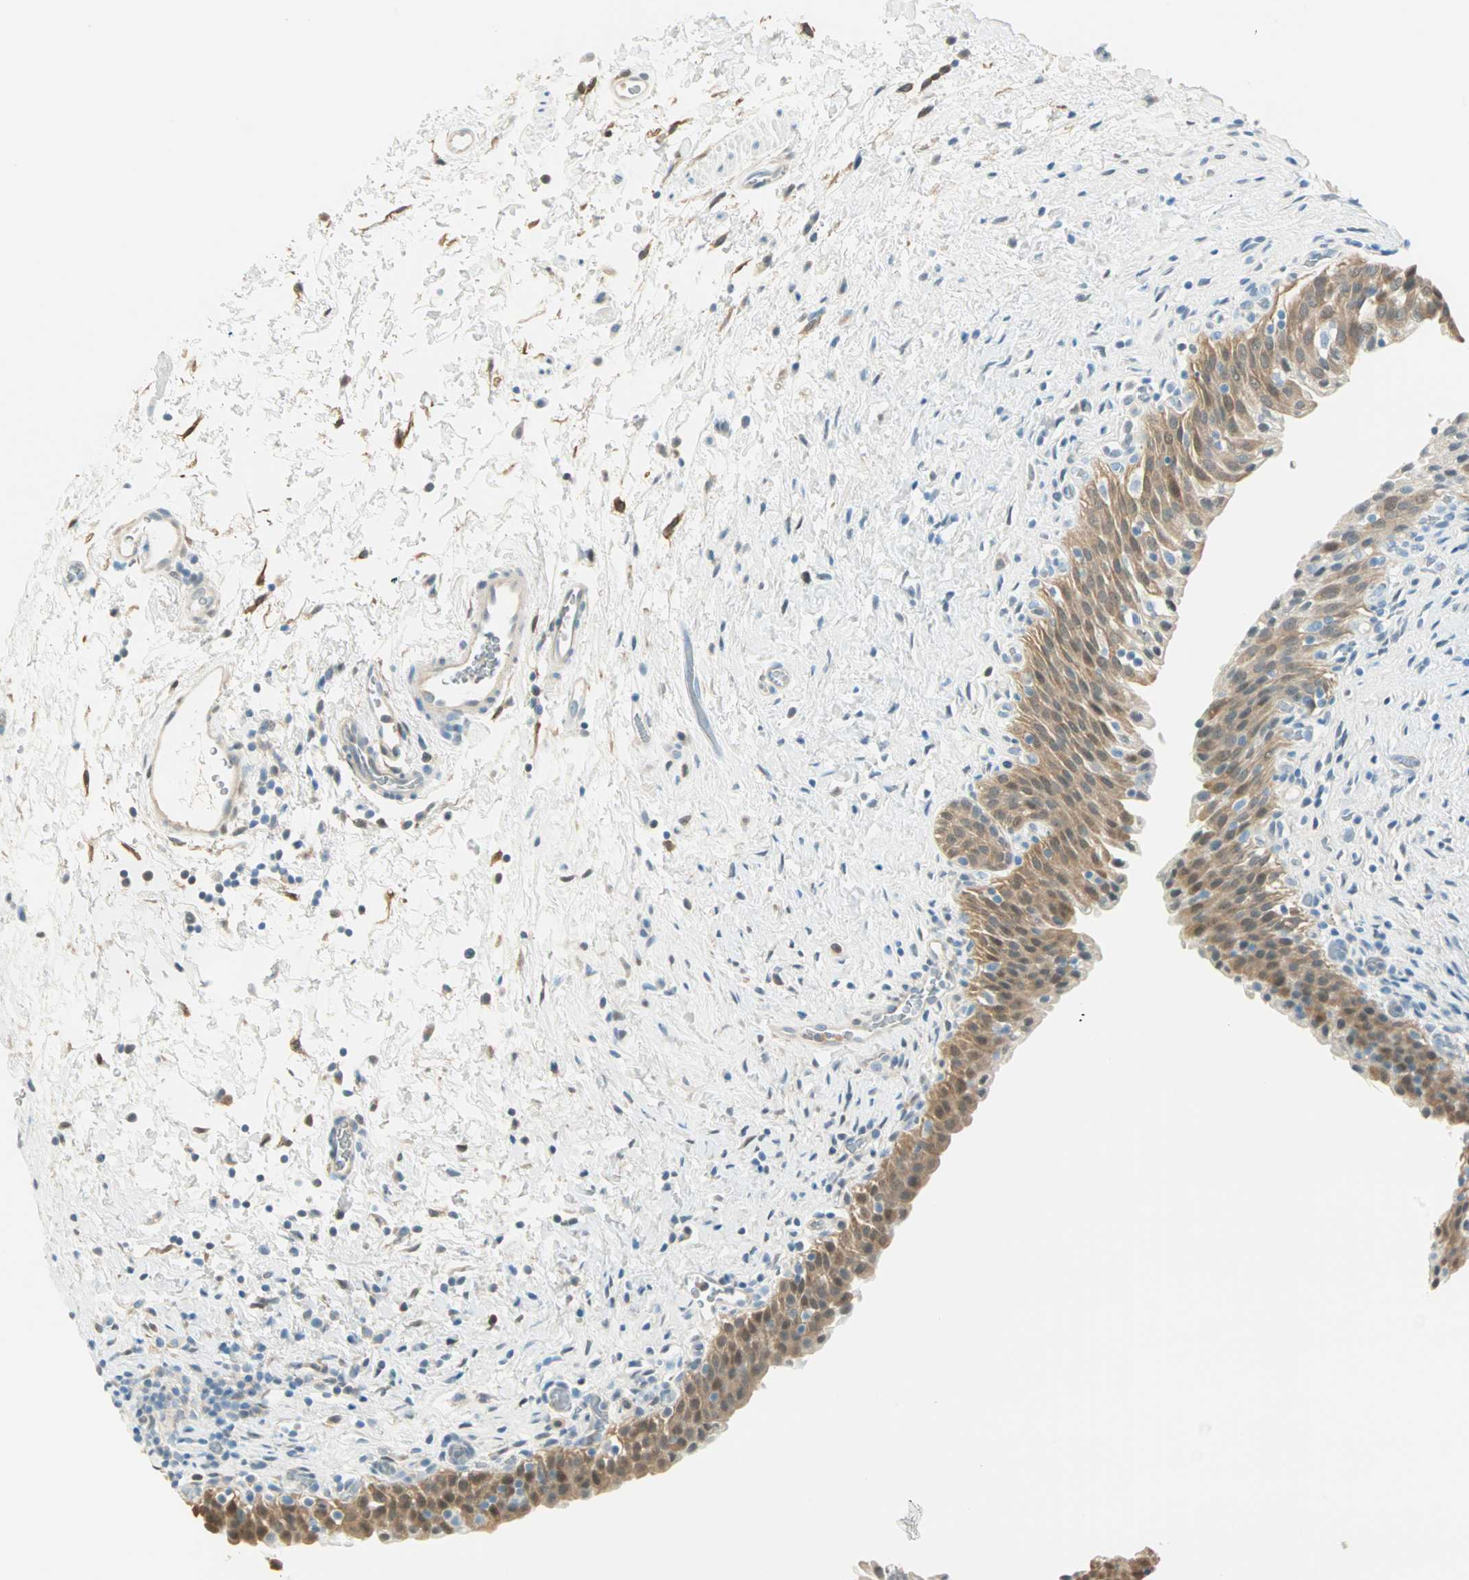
{"staining": {"intensity": "moderate", "quantity": ">75%", "location": "cytoplasmic/membranous,nuclear"}, "tissue": "urinary bladder", "cell_type": "Urothelial cells", "image_type": "normal", "snomed": [{"axis": "morphology", "description": "Normal tissue, NOS"}, {"axis": "topography", "description": "Urinary bladder"}], "caption": "Immunohistochemical staining of benign urinary bladder exhibits moderate cytoplasmic/membranous,nuclear protein positivity in approximately >75% of urothelial cells. Immunohistochemistry stains the protein in brown and the nuclei are stained blue.", "gene": "S100A1", "patient": {"sex": "male", "age": 51}}